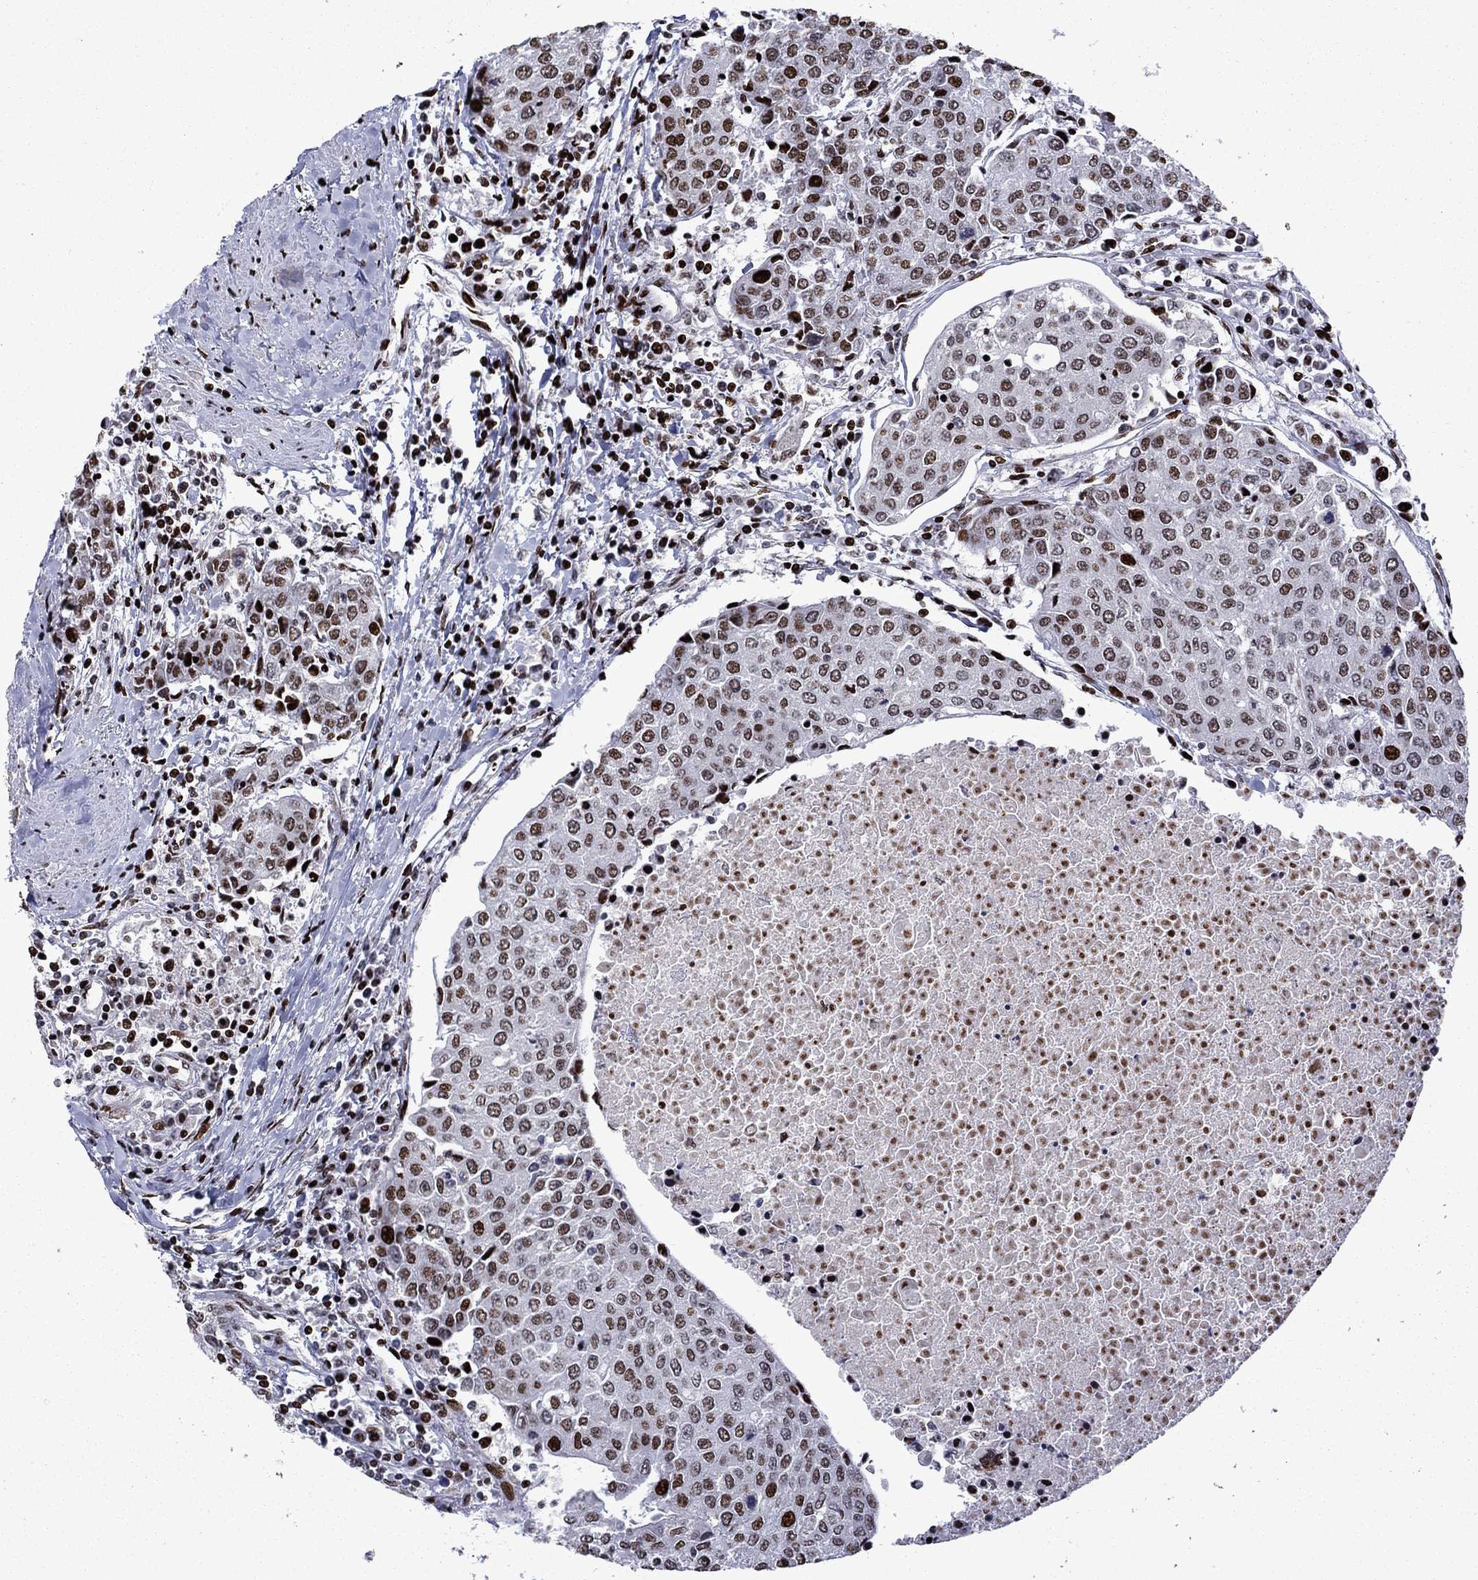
{"staining": {"intensity": "strong", "quantity": "25%-75%", "location": "nuclear"}, "tissue": "urothelial cancer", "cell_type": "Tumor cells", "image_type": "cancer", "snomed": [{"axis": "morphology", "description": "Urothelial carcinoma, High grade"}, {"axis": "topography", "description": "Urinary bladder"}], "caption": "A brown stain shows strong nuclear staining of a protein in urothelial cancer tumor cells. The staining was performed using DAB (3,3'-diaminobenzidine) to visualize the protein expression in brown, while the nuclei were stained in blue with hematoxylin (Magnification: 20x).", "gene": "LIMK1", "patient": {"sex": "female", "age": 85}}